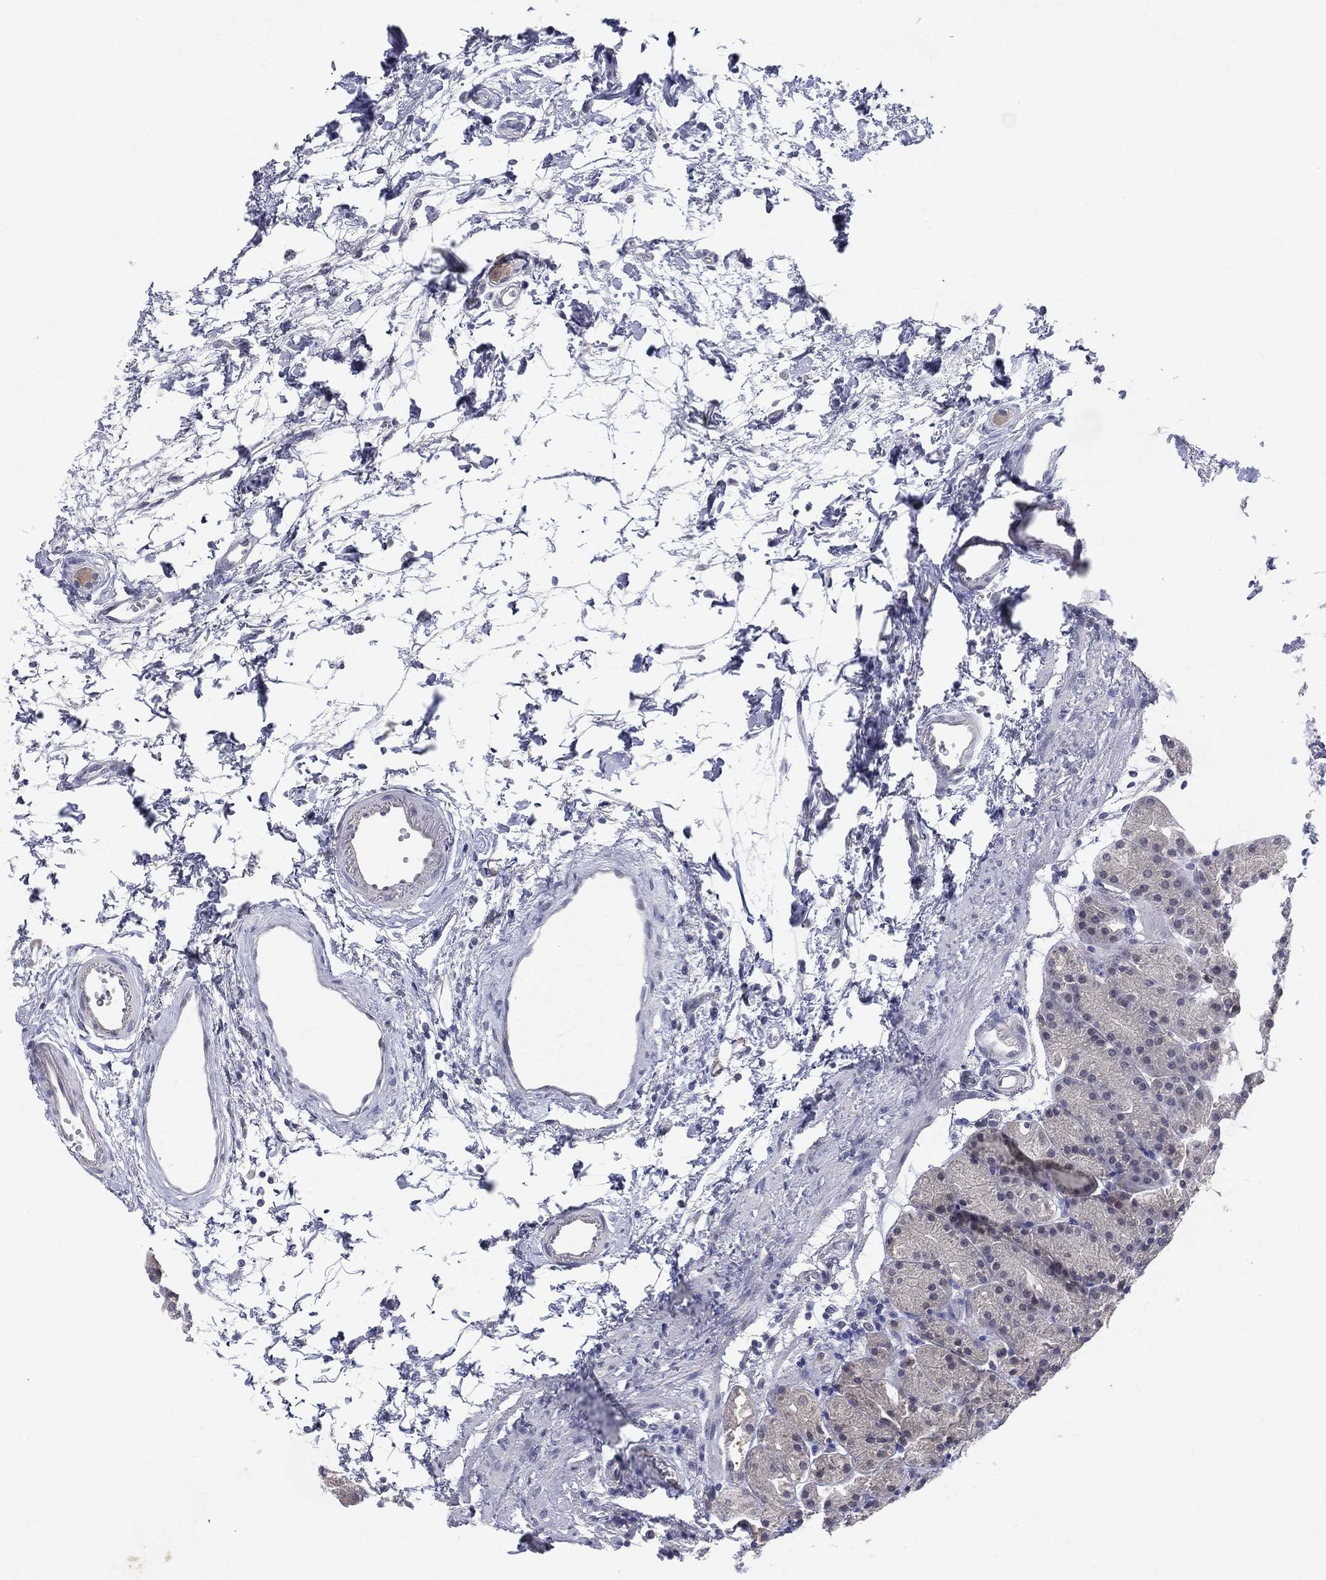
{"staining": {"intensity": "negative", "quantity": "none", "location": "none"}, "tissue": "stomach", "cell_type": "Glandular cells", "image_type": "normal", "snomed": [{"axis": "morphology", "description": "Normal tissue, NOS"}, {"axis": "morphology", "description": "Adenocarcinoma, NOS"}, {"axis": "topography", "description": "Stomach"}], "caption": "A histopathology image of human stomach is negative for staining in glandular cells. (DAB immunohistochemistry (IHC) with hematoxylin counter stain).", "gene": "DLG4", "patient": {"sex": "female", "age": 81}}